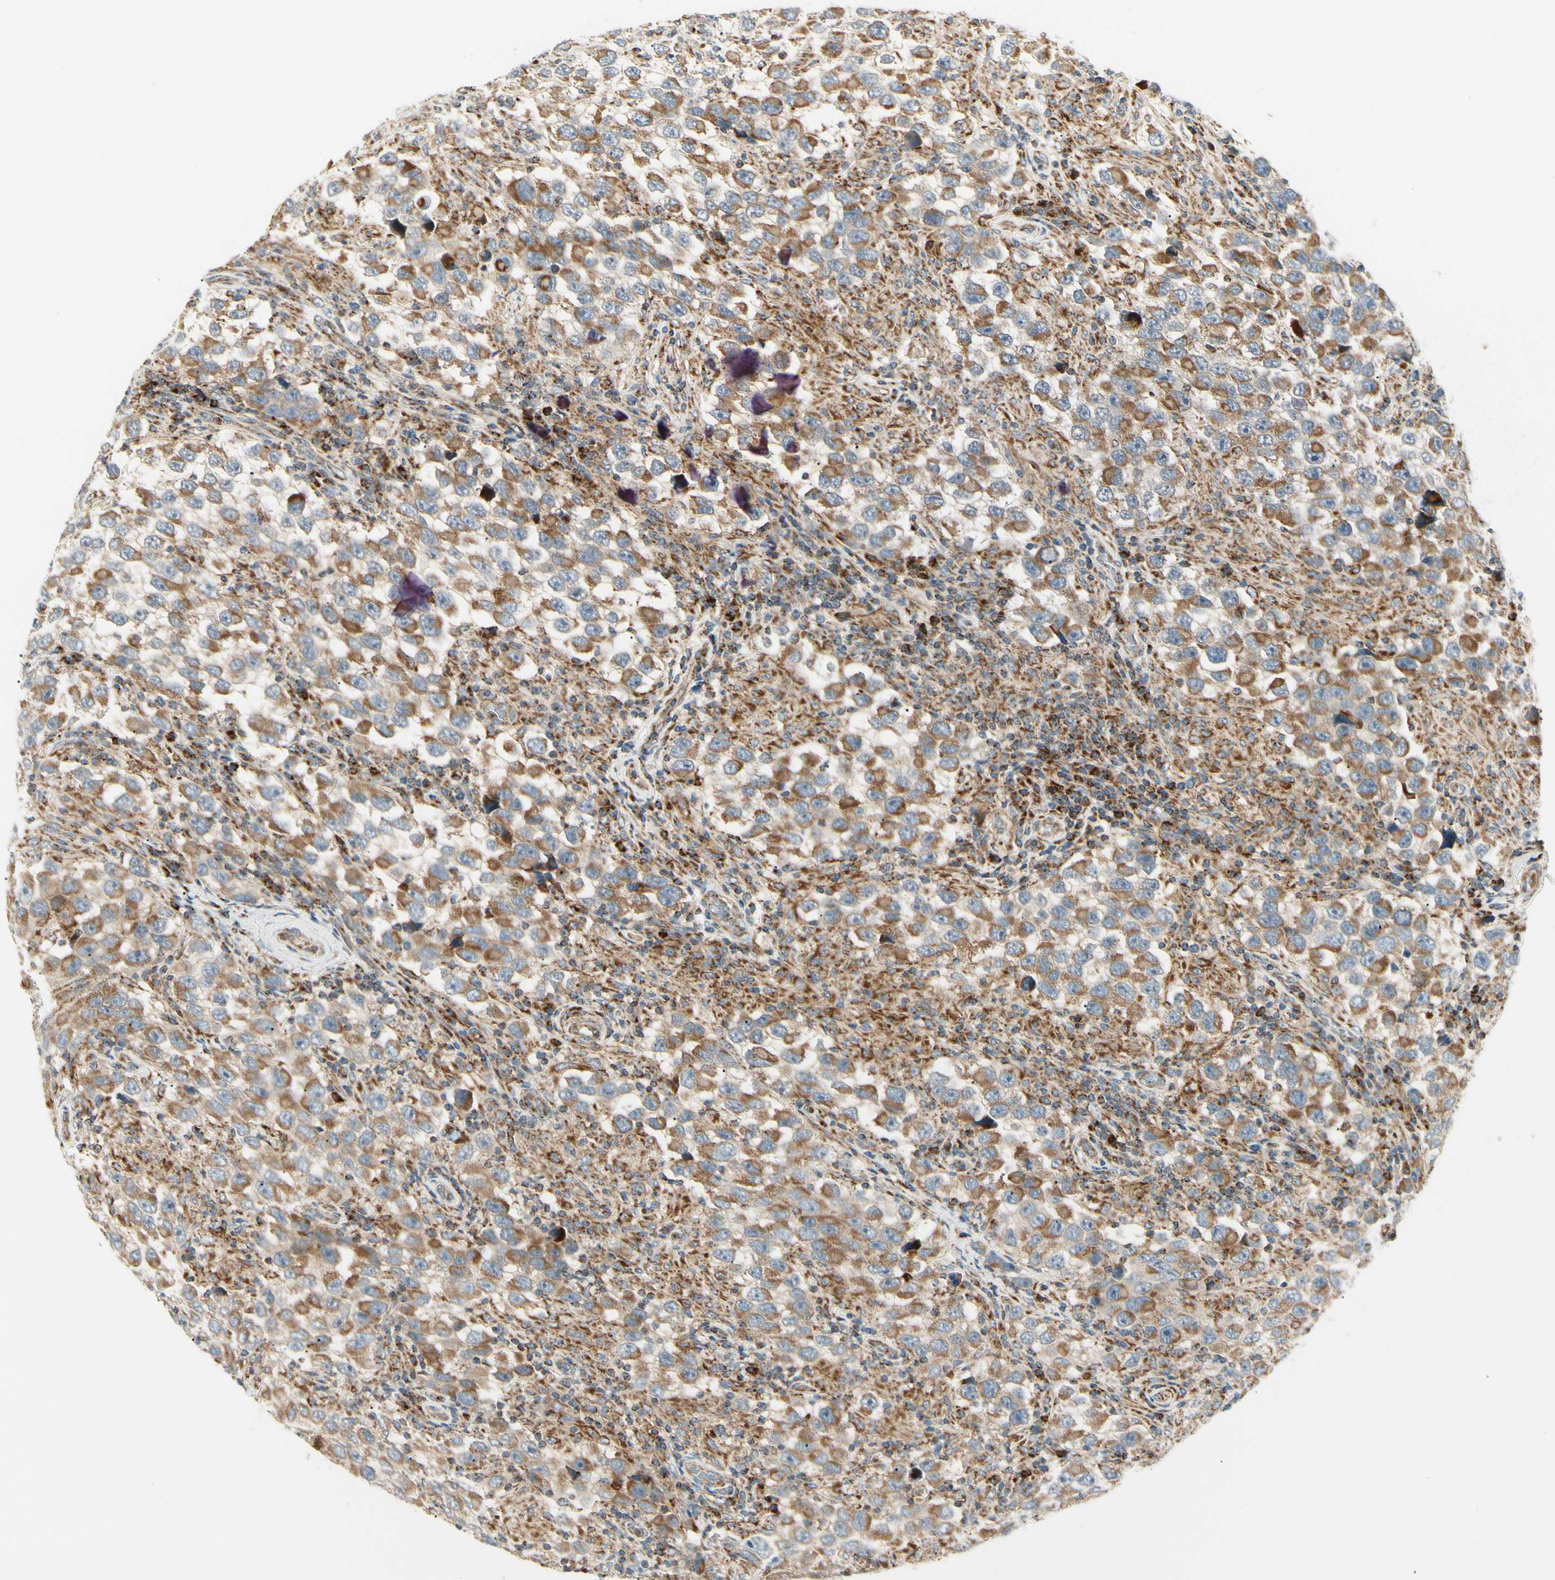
{"staining": {"intensity": "moderate", "quantity": ">75%", "location": "cytoplasmic/membranous"}, "tissue": "testis cancer", "cell_type": "Tumor cells", "image_type": "cancer", "snomed": [{"axis": "morphology", "description": "Carcinoma, Embryonal, NOS"}, {"axis": "topography", "description": "Testis"}], "caption": "This is an image of immunohistochemistry (IHC) staining of testis cancer (embryonal carcinoma), which shows moderate positivity in the cytoplasmic/membranous of tumor cells.", "gene": "TBC1D10A", "patient": {"sex": "male", "age": 21}}